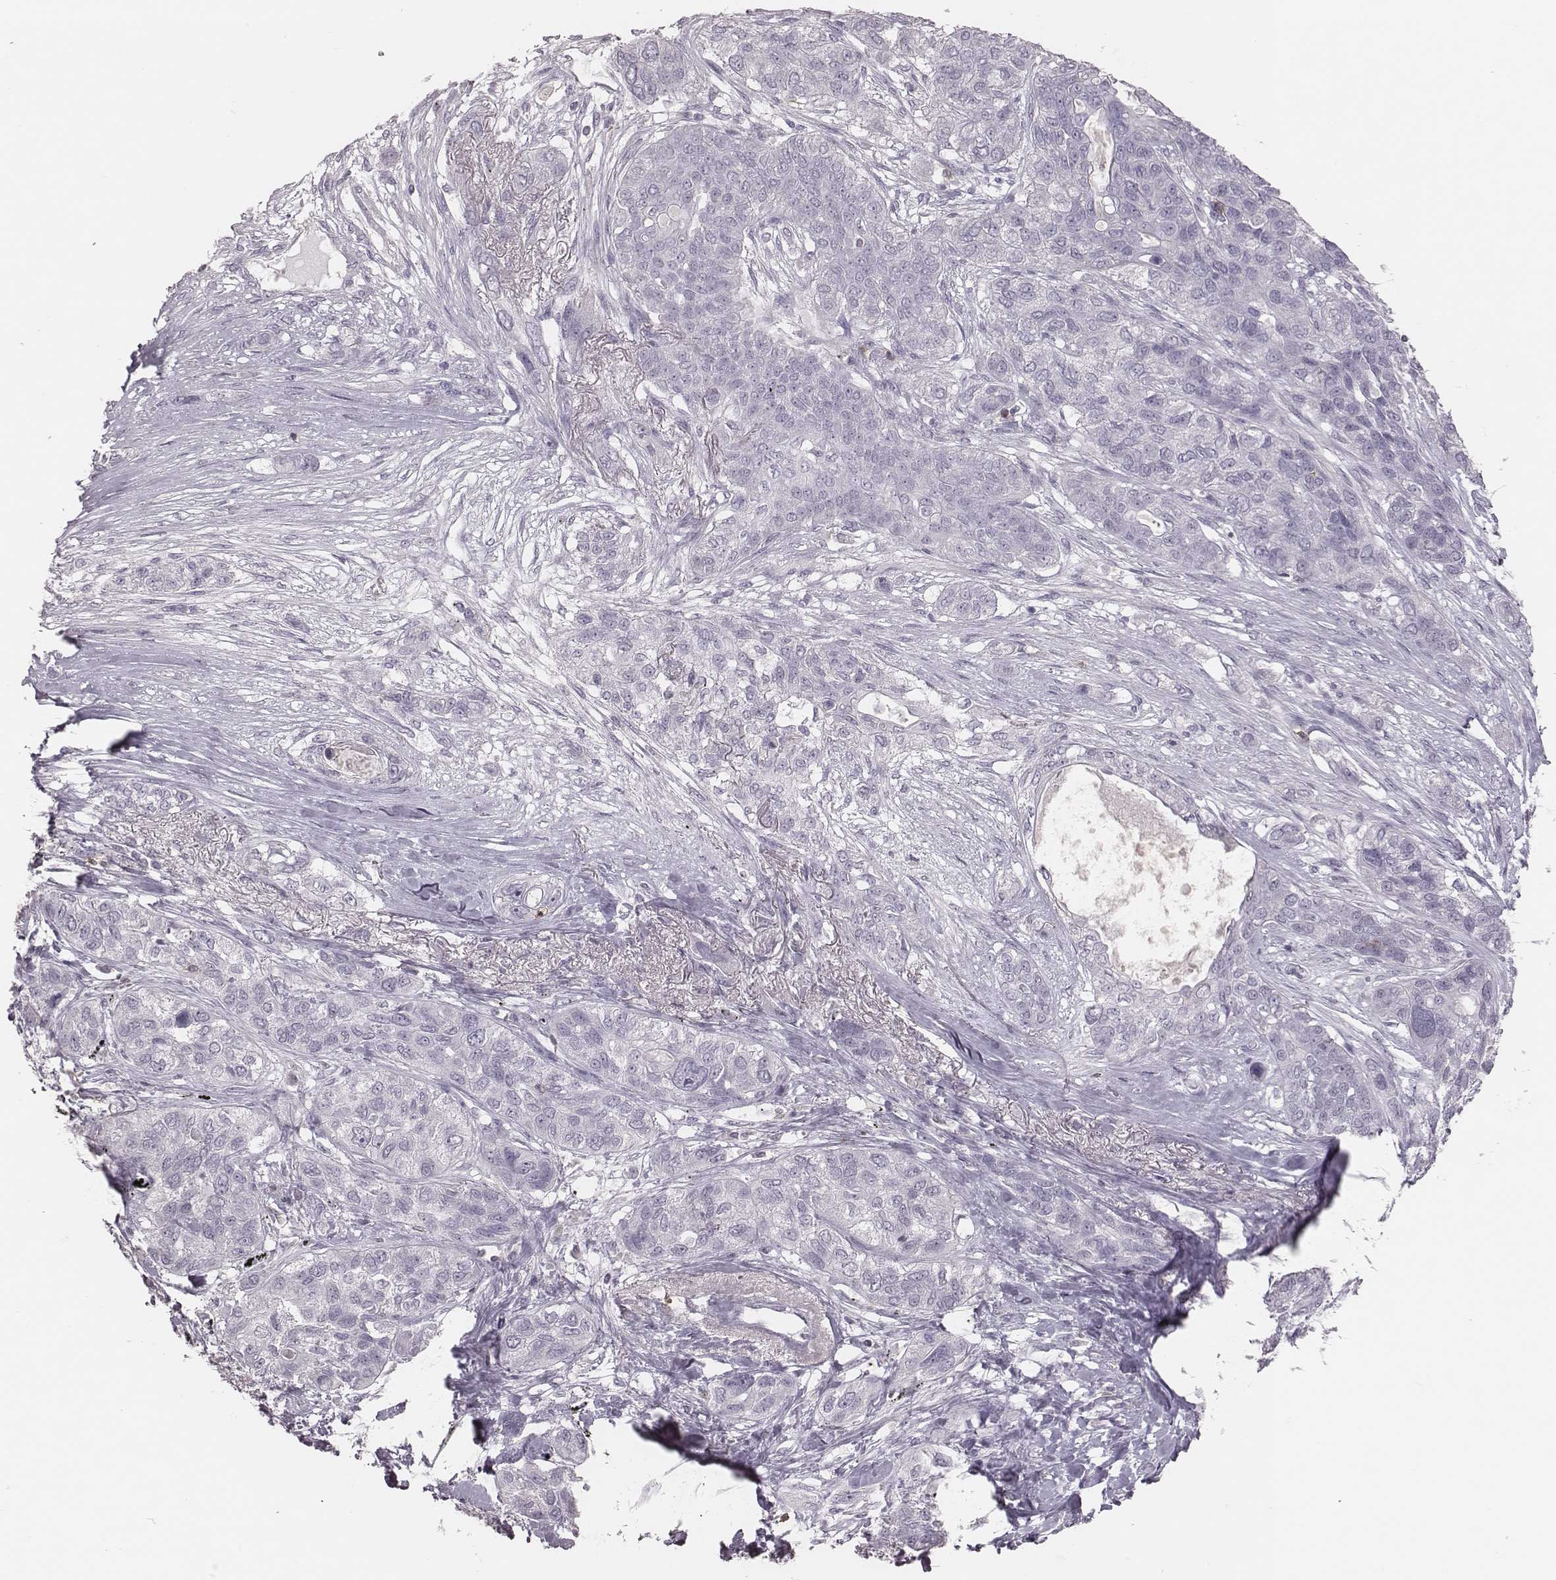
{"staining": {"intensity": "negative", "quantity": "none", "location": "none"}, "tissue": "lung cancer", "cell_type": "Tumor cells", "image_type": "cancer", "snomed": [{"axis": "morphology", "description": "Squamous cell carcinoma, NOS"}, {"axis": "topography", "description": "Lung"}], "caption": "Image shows no protein staining in tumor cells of lung cancer (squamous cell carcinoma) tissue.", "gene": "PDCD1", "patient": {"sex": "female", "age": 70}}